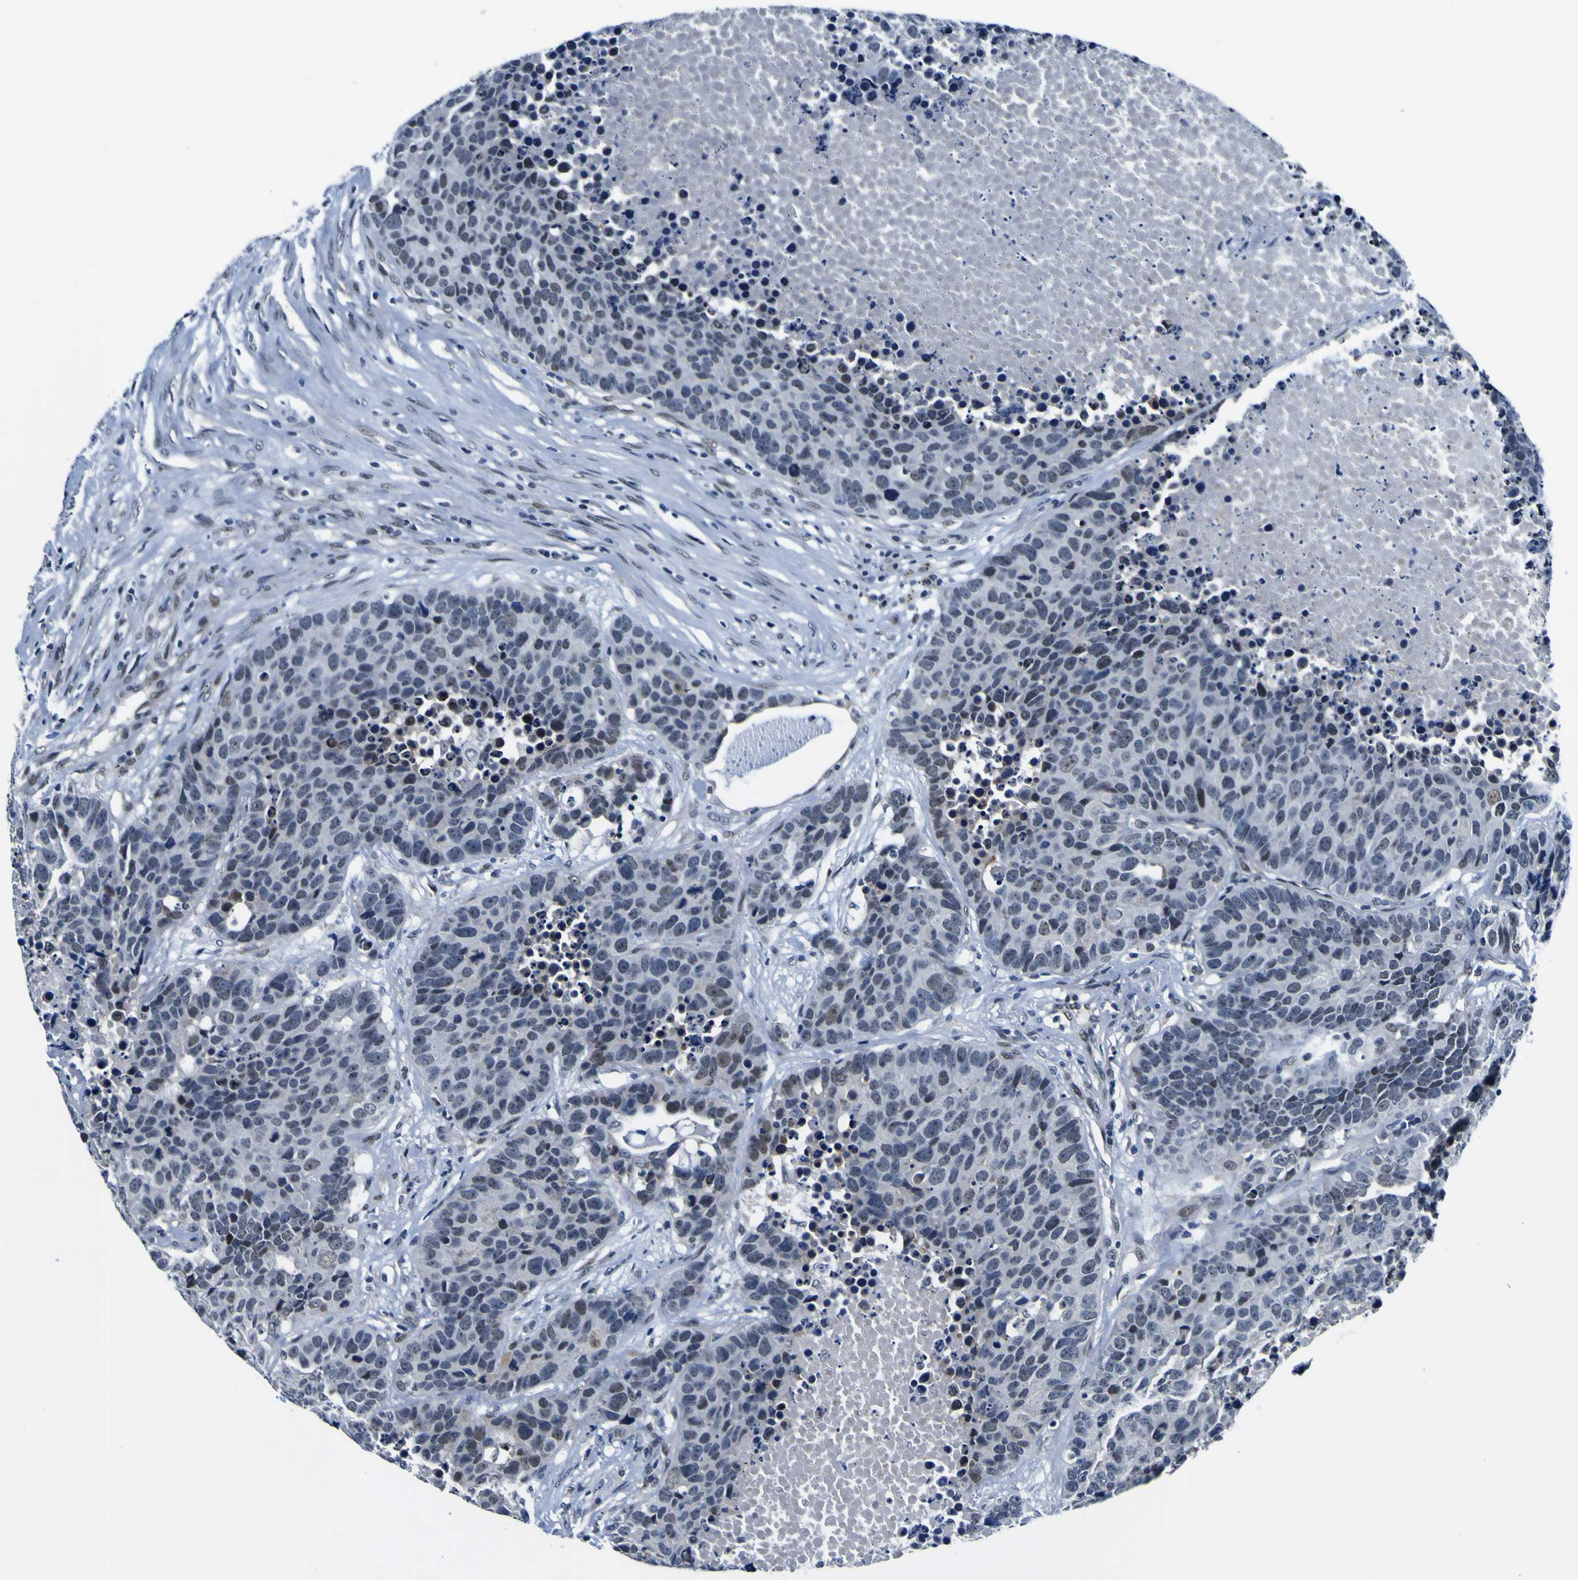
{"staining": {"intensity": "negative", "quantity": "none", "location": "none"}, "tissue": "carcinoid", "cell_type": "Tumor cells", "image_type": "cancer", "snomed": [{"axis": "morphology", "description": "Carcinoid, malignant, NOS"}, {"axis": "topography", "description": "Lung"}], "caption": "An immunohistochemistry (IHC) micrograph of carcinoid is shown. There is no staining in tumor cells of carcinoid. (Stains: DAB (3,3'-diaminobenzidine) IHC with hematoxylin counter stain, Microscopy: brightfield microscopy at high magnification).", "gene": "CUL4B", "patient": {"sex": "male", "age": 60}}